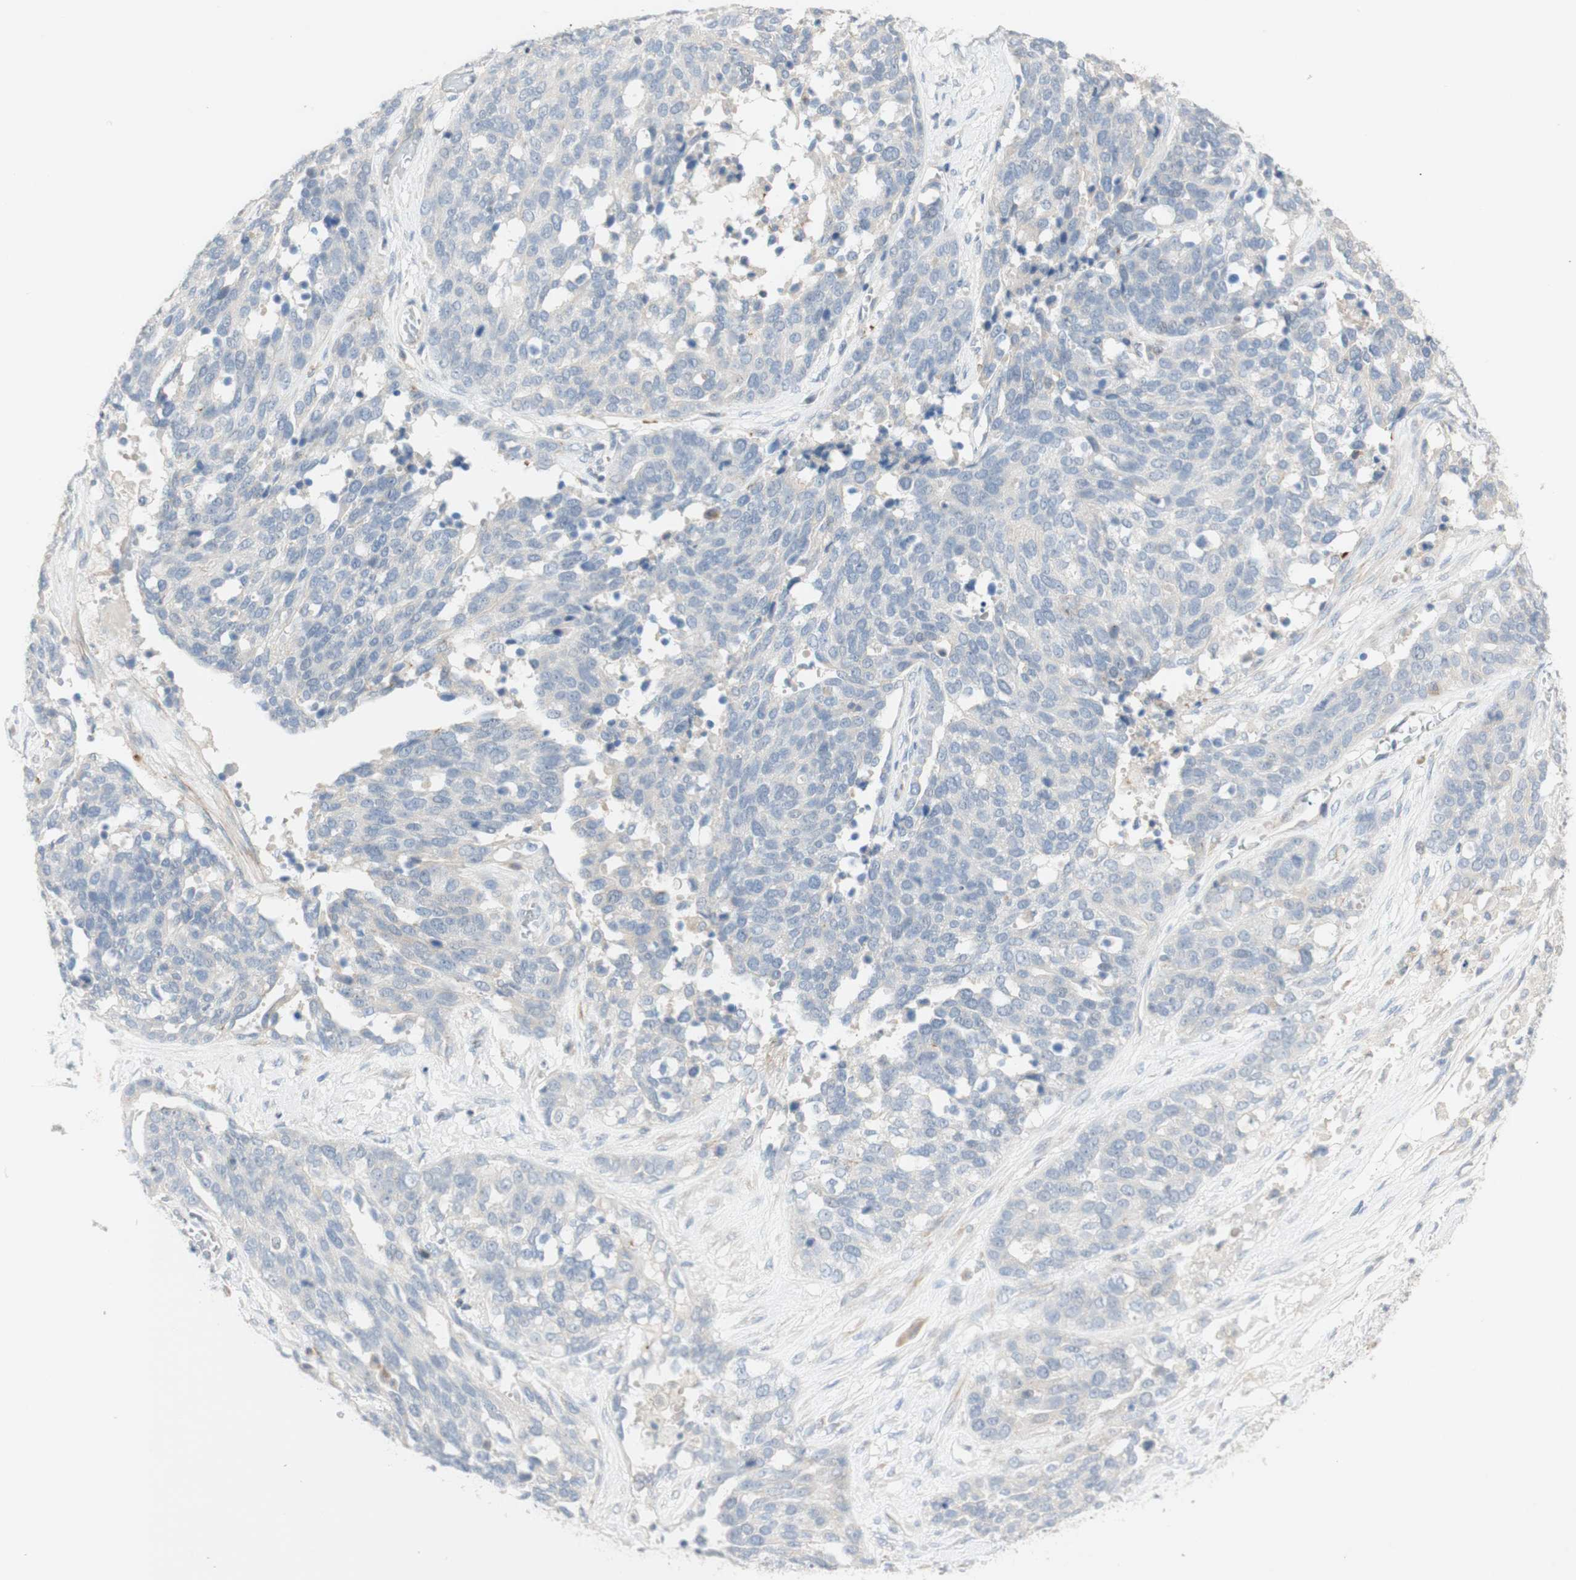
{"staining": {"intensity": "negative", "quantity": "none", "location": "none"}, "tissue": "ovarian cancer", "cell_type": "Tumor cells", "image_type": "cancer", "snomed": [{"axis": "morphology", "description": "Cystadenocarcinoma, serous, NOS"}, {"axis": "topography", "description": "Ovary"}], "caption": "Ovarian cancer (serous cystadenocarcinoma) stained for a protein using IHC reveals no staining tumor cells.", "gene": "MANEA", "patient": {"sex": "female", "age": 44}}